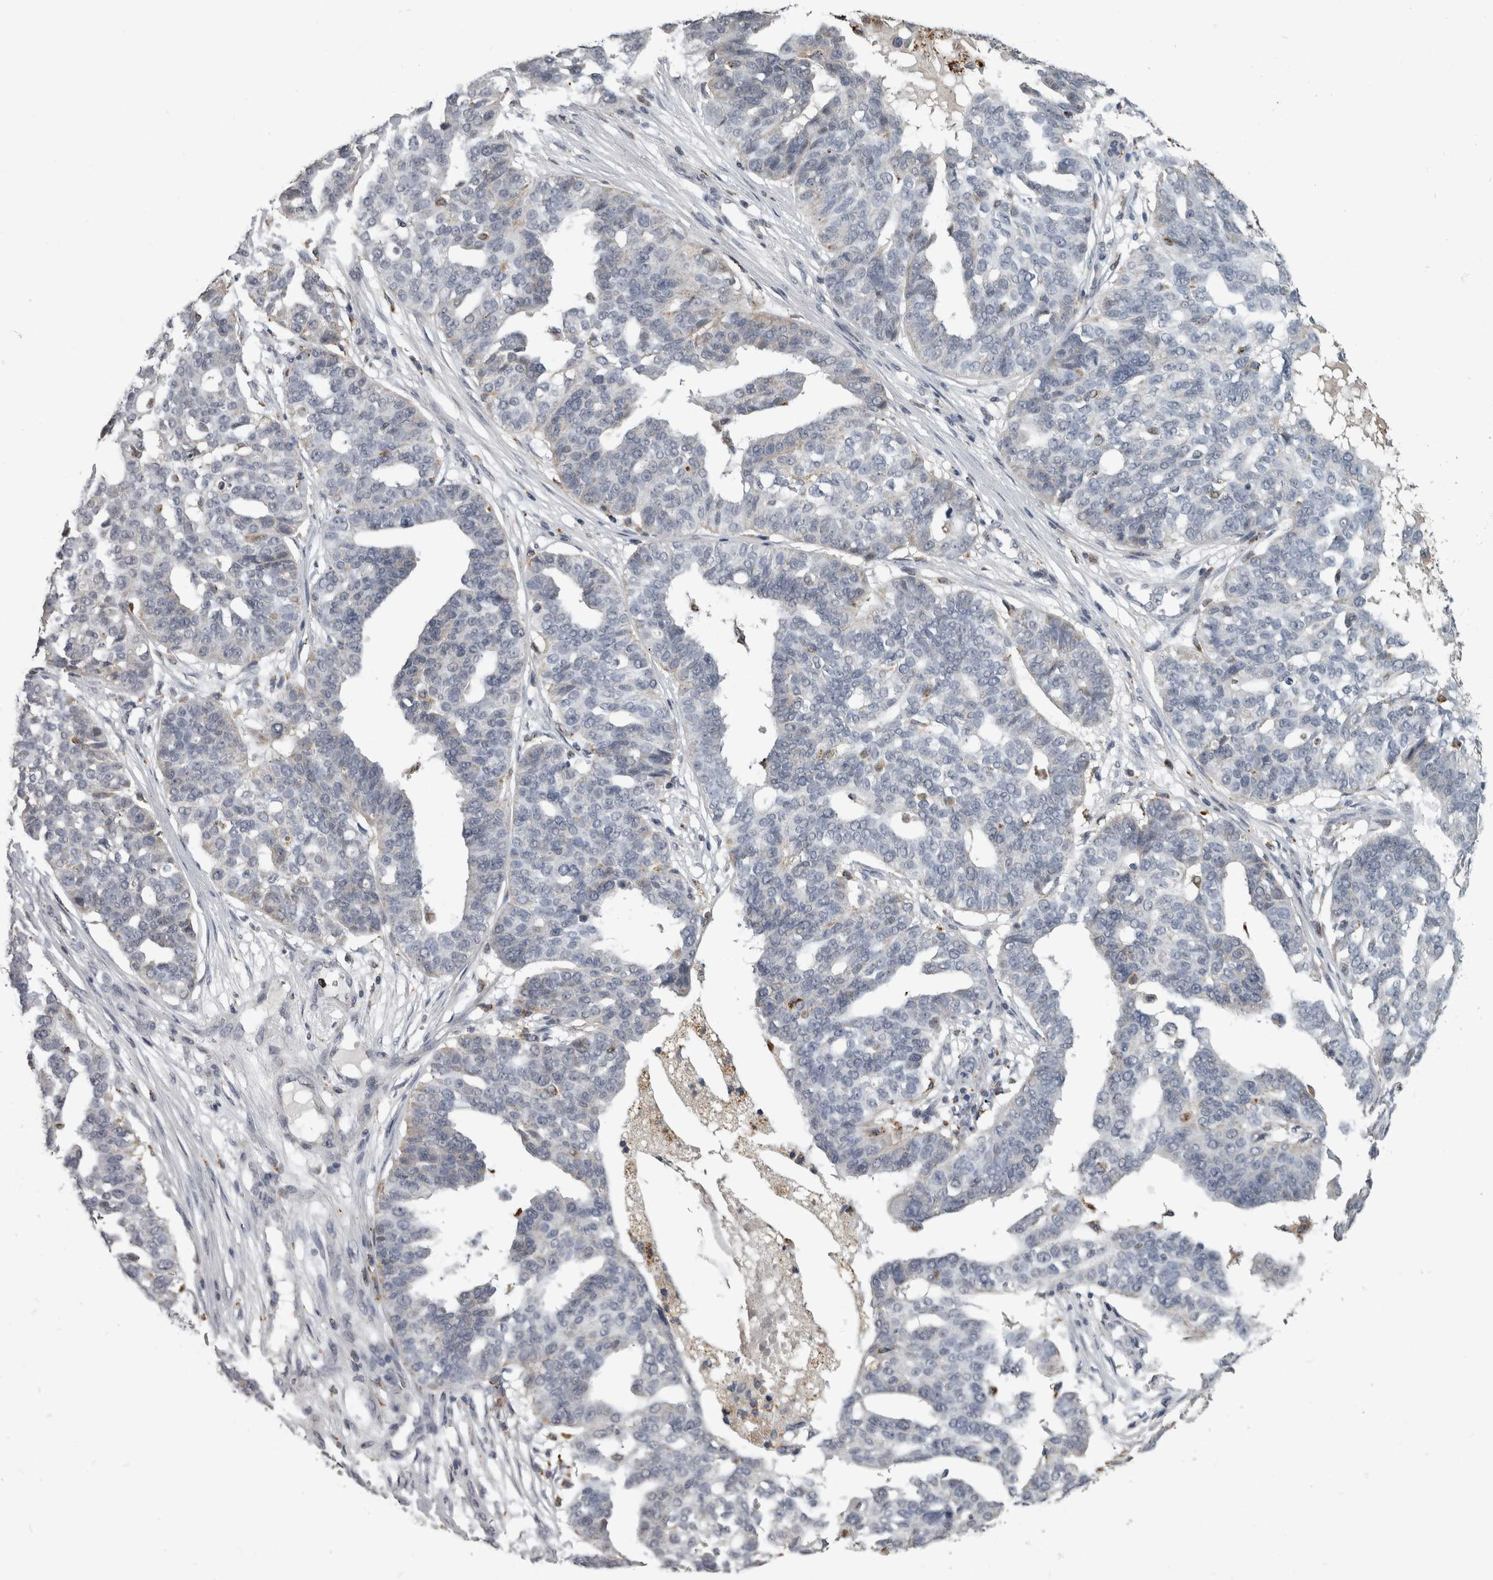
{"staining": {"intensity": "negative", "quantity": "none", "location": "none"}, "tissue": "ovarian cancer", "cell_type": "Tumor cells", "image_type": "cancer", "snomed": [{"axis": "morphology", "description": "Cystadenocarcinoma, serous, NOS"}, {"axis": "topography", "description": "Ovary"}], "caption": "A high-resolution image shows immunohistochemistry staining of ovarian serous cystadenocarcinoma, which exhibits no significant positivity in tumor cells. (IHC, brightfield microscopy, high magnification).", "gene": "NAAA", "patient": {"sex": "female", "age": 59}}